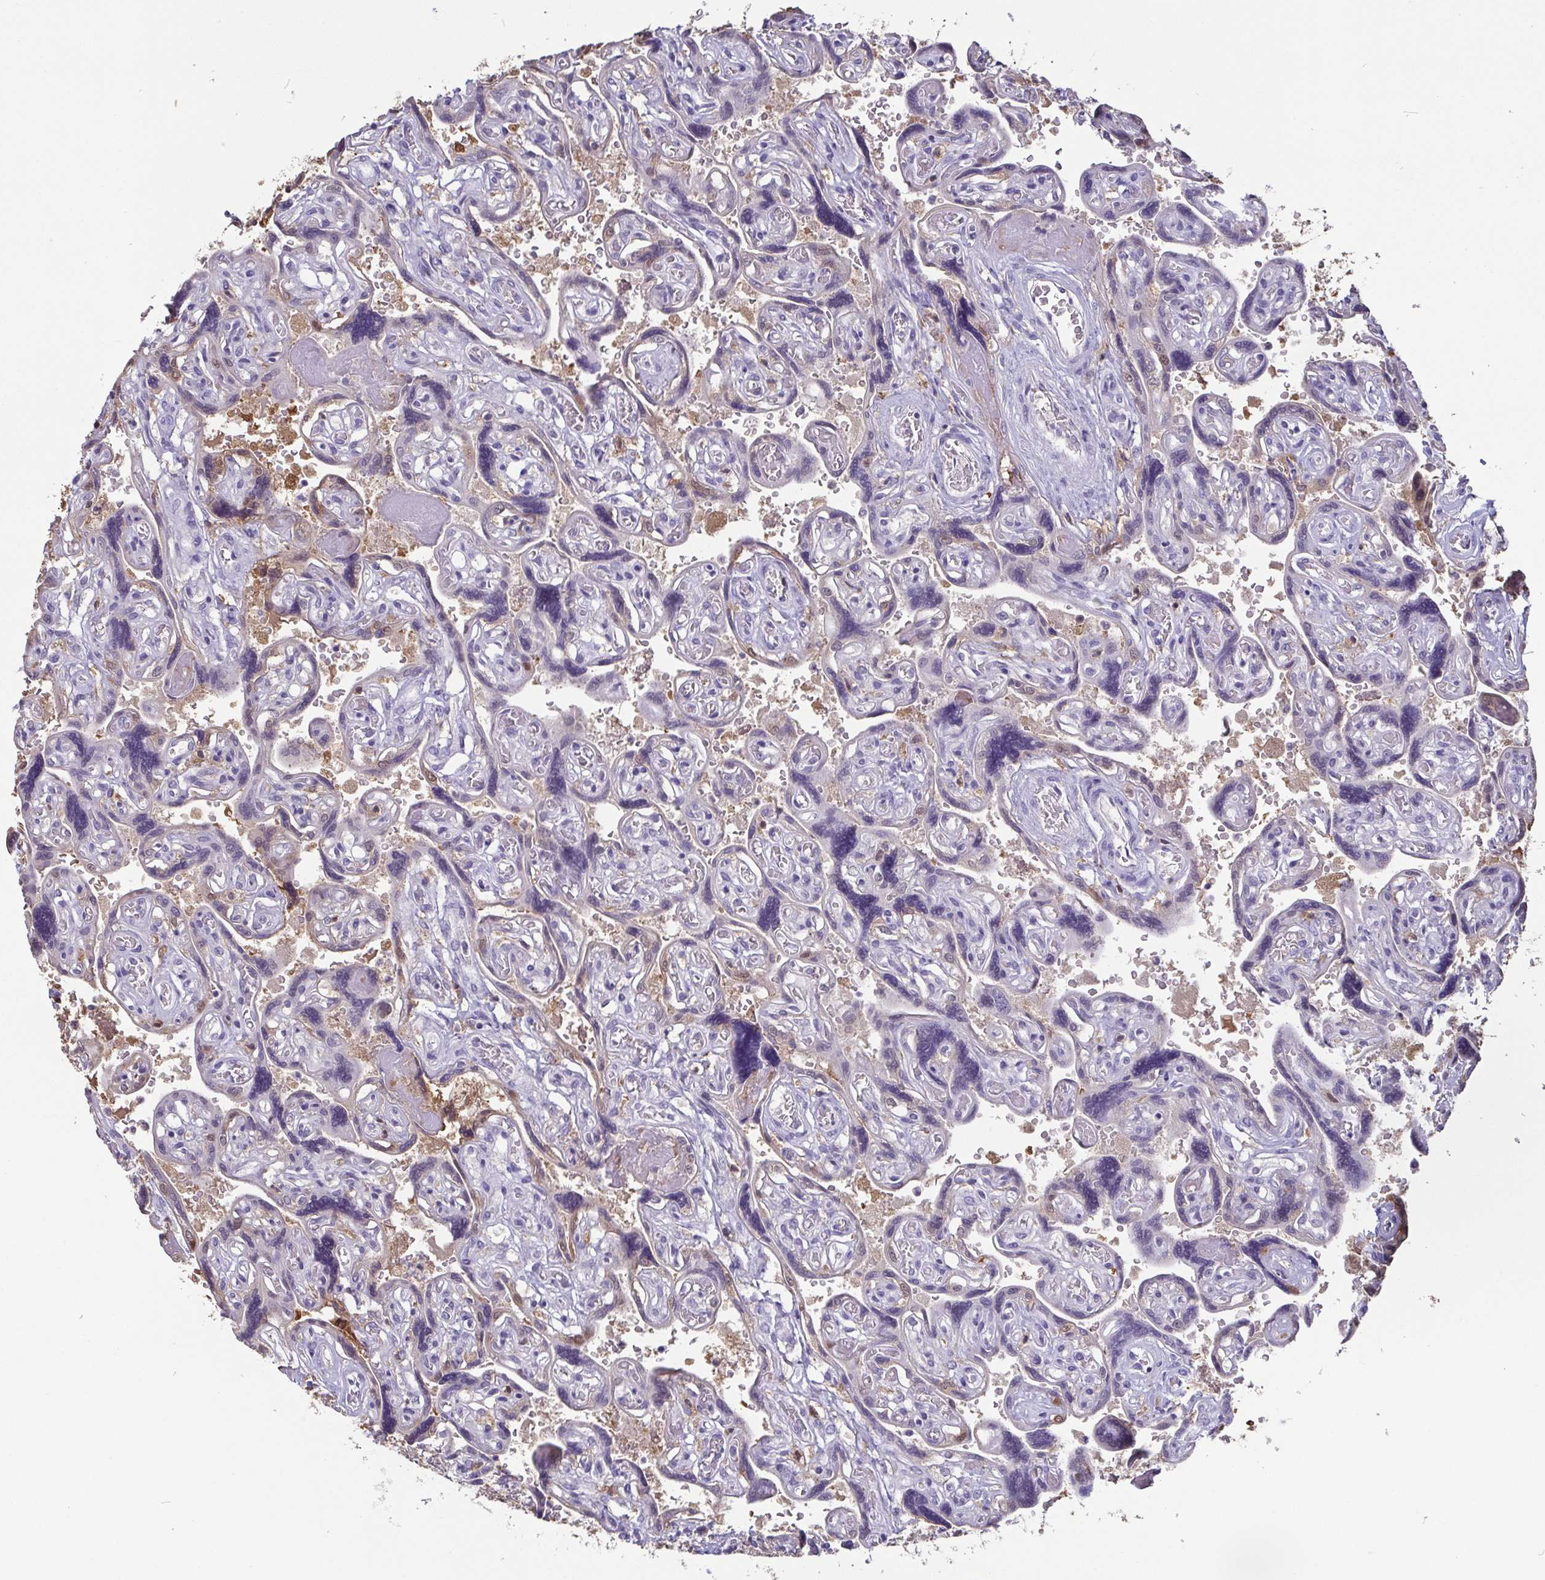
{"staining": {"intensity": "negative", "quantity": "none", "location": "none"}, "tissue": "placenta", "cell_type": "Decidual cells", "image_type": "normal", "snomed": [{"axis": "morphology", "description": "Normal tissue, NOS"}, {"axis": "topography", "description": "Placenta"}], "caption": "Decidual cells show no significant protein expression in unremarkable placenta.", "gene": "IDH1", "patient": {"sex": "female", "age": 32}}